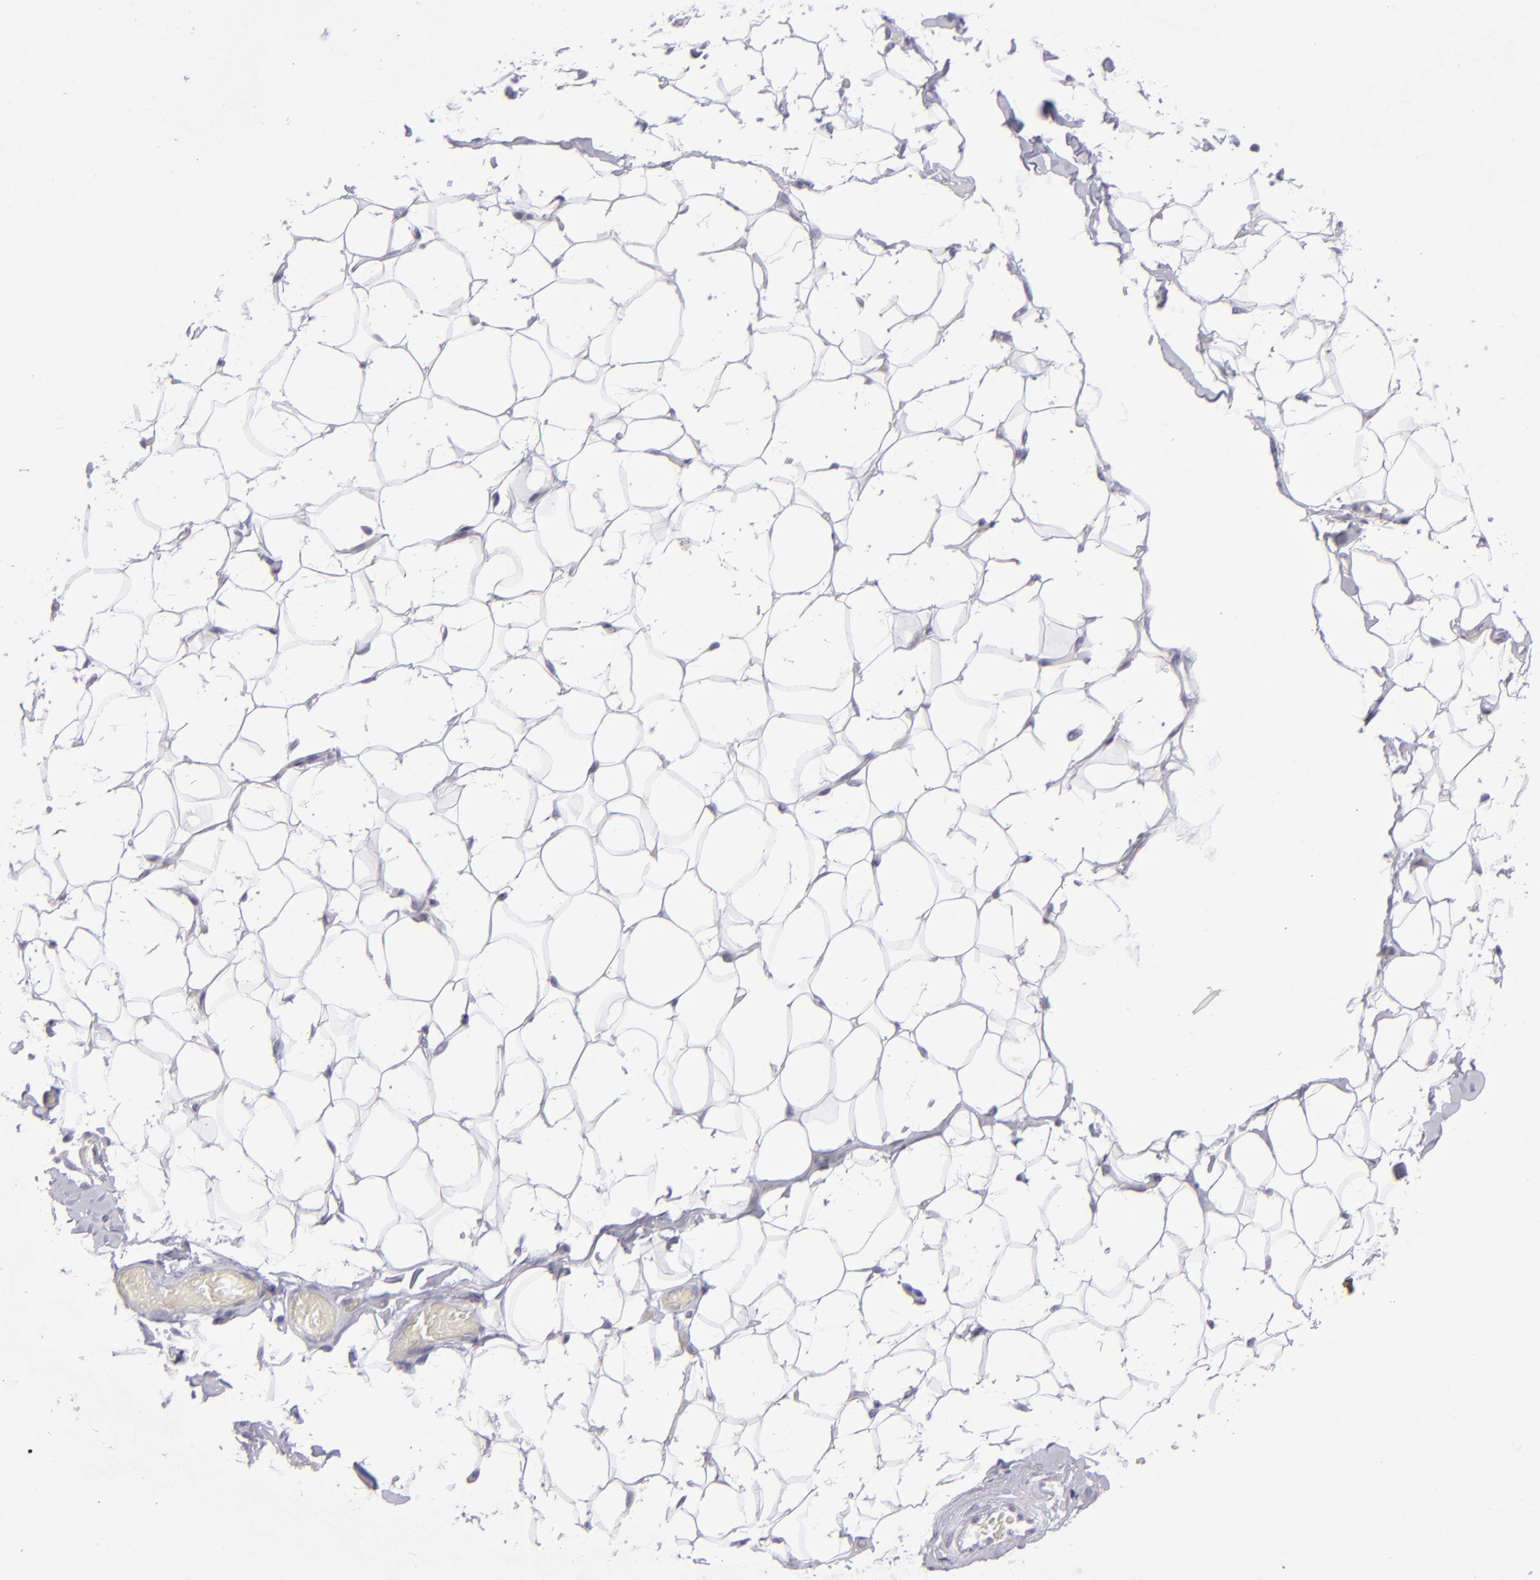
{"staining": {"intensity": "negative", "quantity": "none", "location": "none"}, "tissue": "adipose tissue", "cell_type": "Adipocytes", "image_type": "normal", "snomed": [{"axis": "morphology", "description": "Normal tissue, NOS"}, {"axis": "topography", "description": "Soft tissue"}], "caption": "Protein analysis of normal adipose tissue exhibits no significant staining in adipocytes. Nuclei are stained in blue.", "gene": "CD48", "patient": {"sex": "male", "age": 26}}